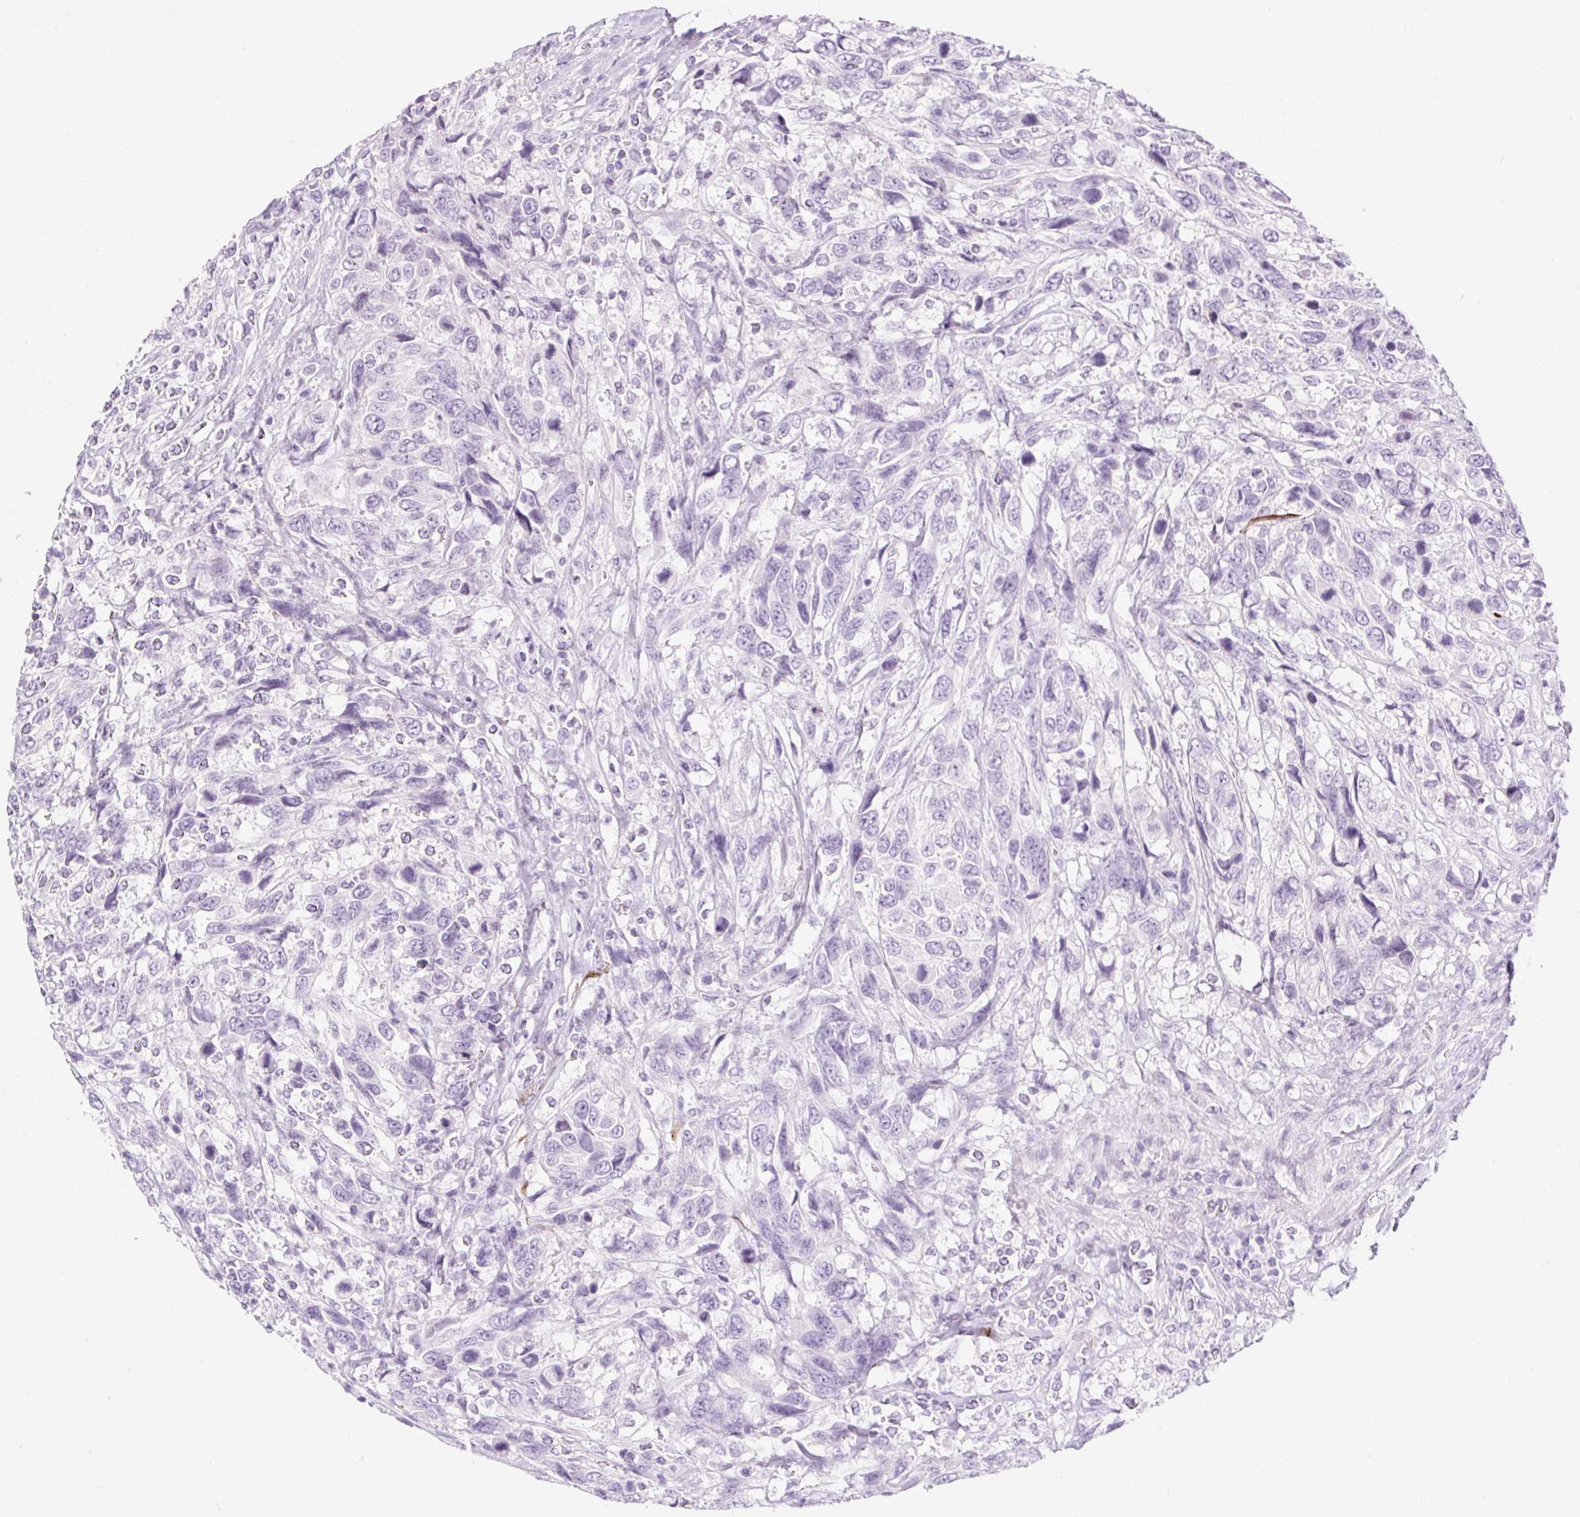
{"staining": {"intensity": "negative", "quantity": "none", "location": "none"}, "tissue": "urothelial cancer", "cell_type": "Tumor cells", "image_type": "cancer", "snomed": [{"axis": "morphology", "description": "Urothelial carcinoma, High grade"}, {"axis": "topography", "description": "Urinary bladder"}], "caption": "Human urothelial carcinoma (high-grade) stained for a protein using immunohistochemistry reveals no expression in tumor cells.", "gene": "SP140L", "patient": {"sex": "female", "age": 70}}